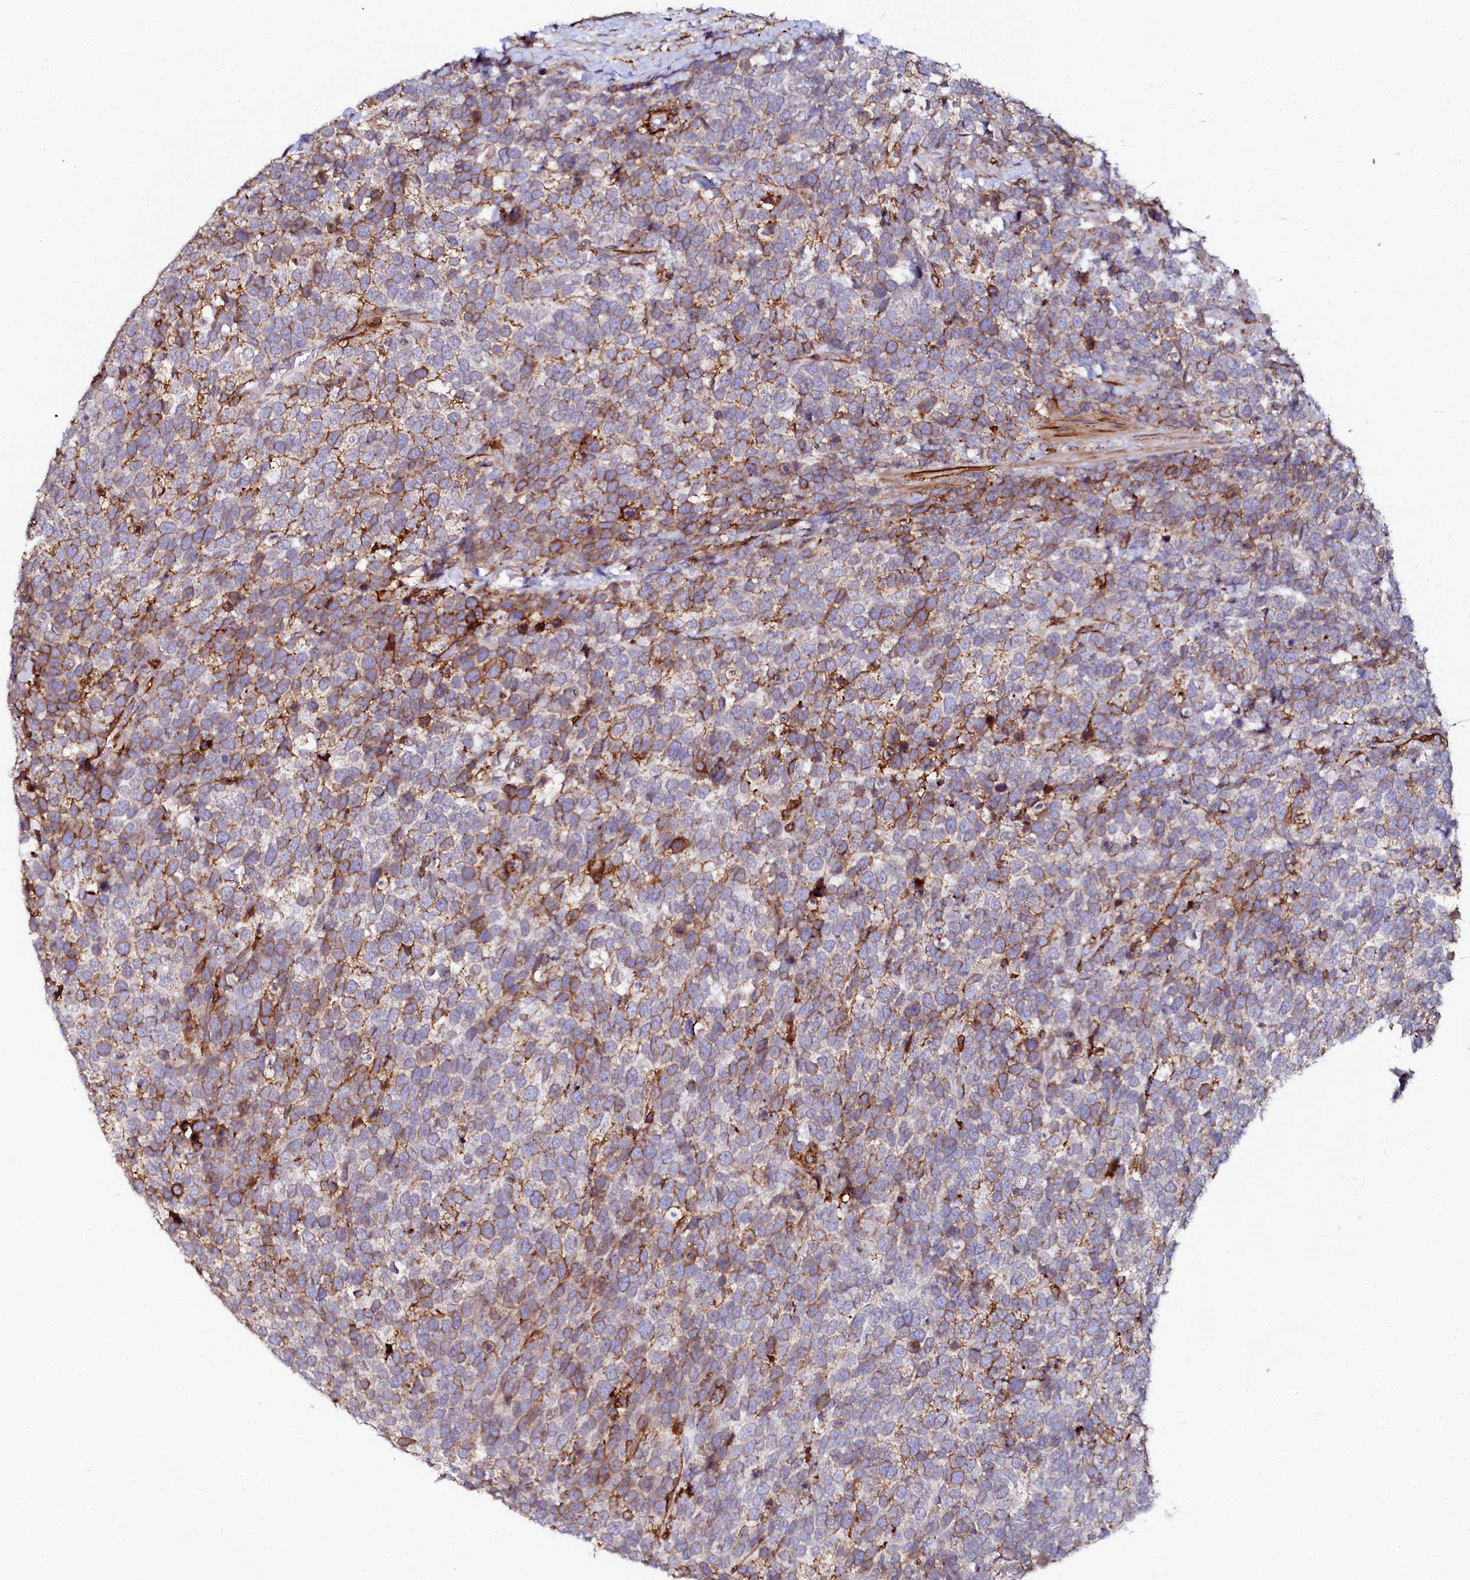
{"staining": {"intensity": "moderate", "quantity": "25%-75%", "location": "cytoplasmic/membranous"}, "tissue": "urothelial cancer", "cell_type": "Tumor cells", "image_type": "cancer", "snomed": [{"axis": "morphology", "description": "Urothelial carcinoma, High grade"}, {"axis": "topography", "description": "Urinary bladder"}], "caption": "Tumor cells reveal medium levels of moderate cytoplasmic/membranous expression in about 25%-75% of cells in urothelial carcinoma (high-grade).", "gene": "AAAS", "patient": {"sex": "female", "age": 82}}